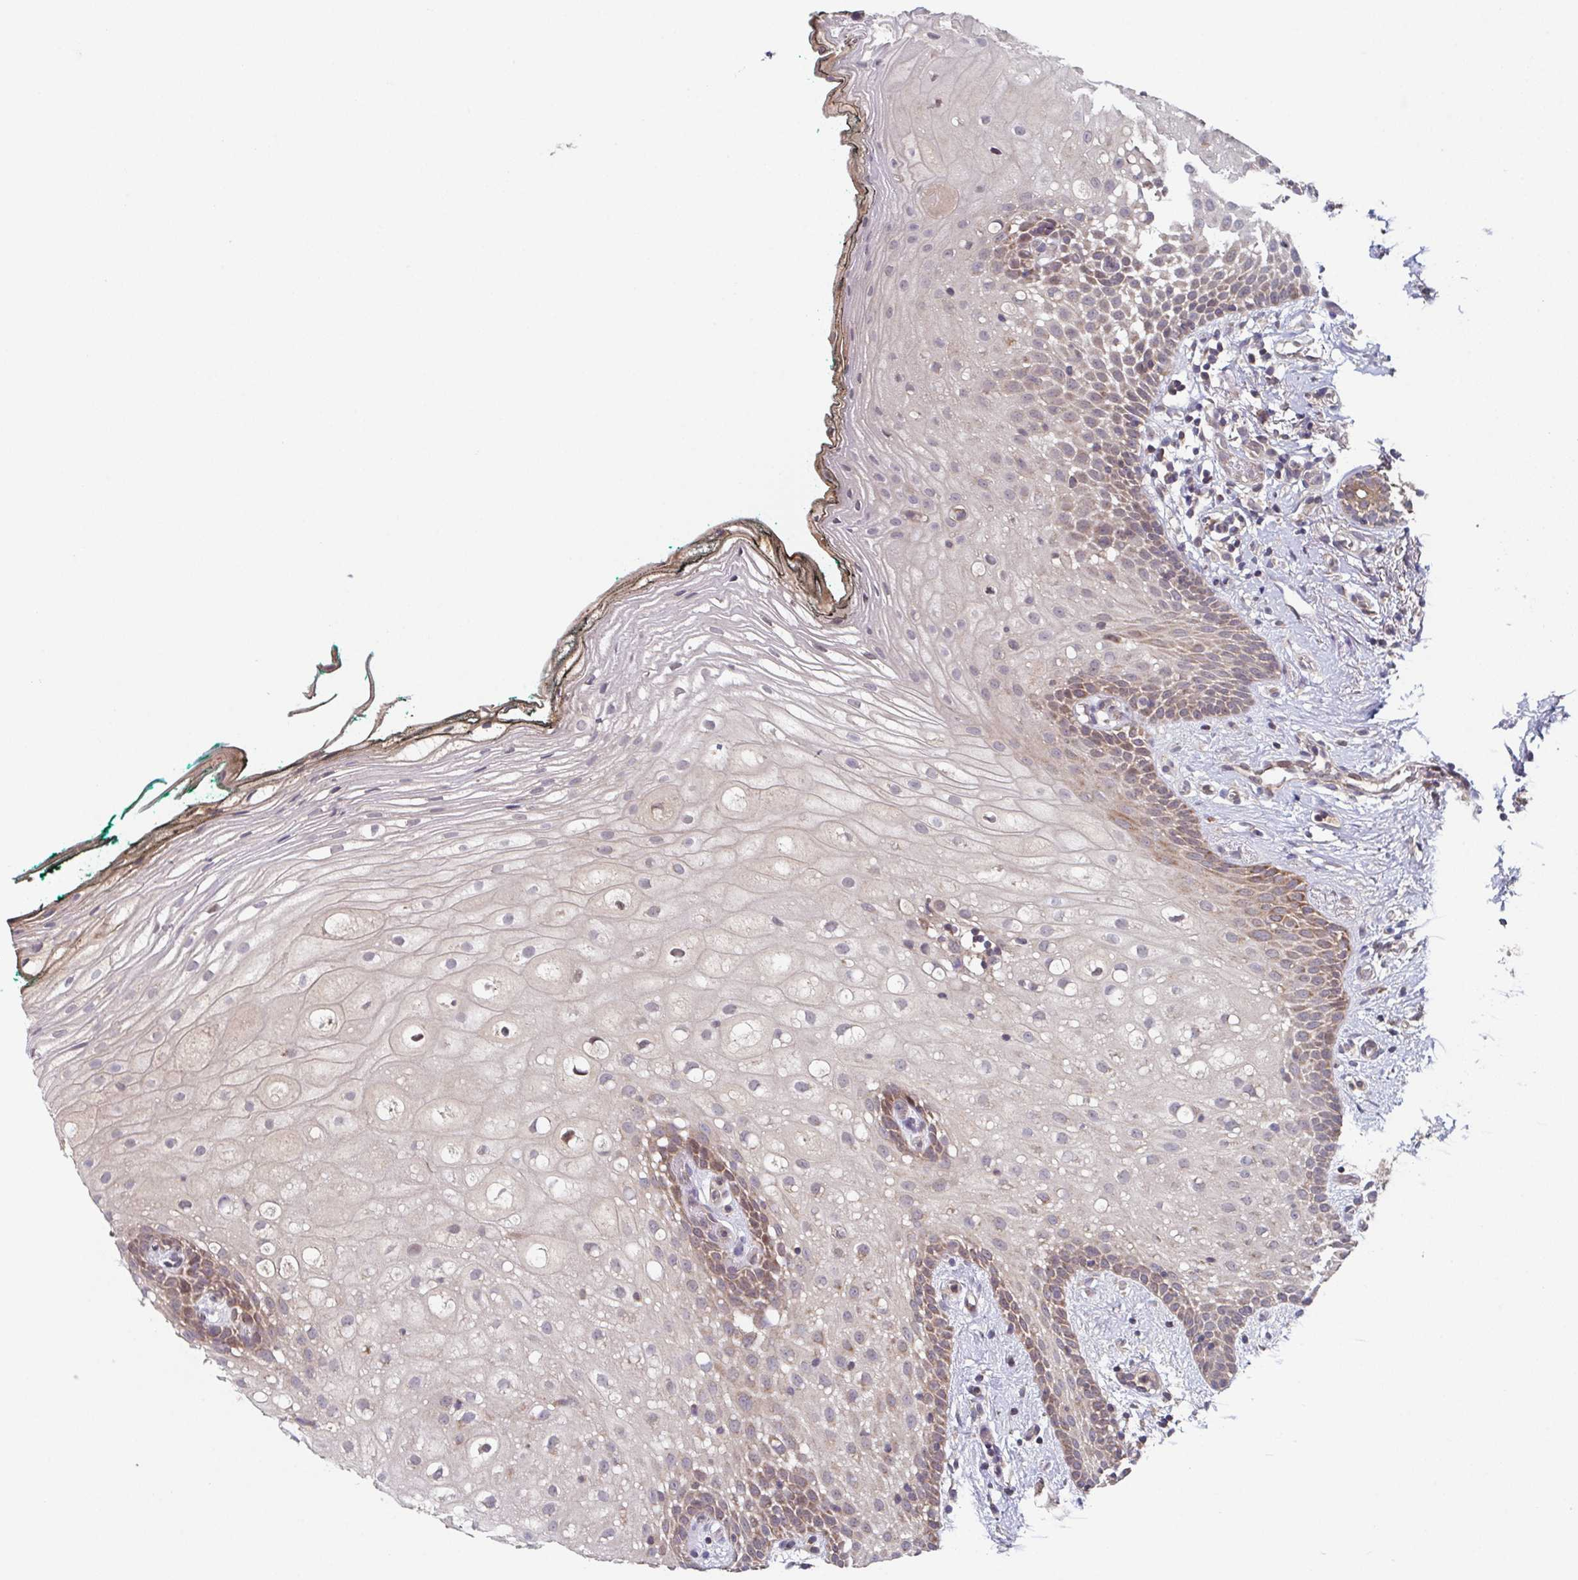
{"staining": {"intensity": "moderate", "quantity": "25%-75%", "location": "cytoplasmic/membranous,nuclear"}, "tissue": "oral mucosa", "cell_type": "Squamous epithelial cells", "image_type": "normal", "snomed": [{"axis": "morphology", "description": "Normal tissue, NOS"}, {"axis": "topography", "description": "Oral tissue"}], "caption": "Oral mucosa stained with IHC demonstrates moderate cytoplasmic/membranous,nuclear staining in about 25%-75% of squamous epithelial cells. (DAB IHC with brightfield microscopy, high magnification).", "gene": "TTC19", "patient": {"sex": "female", "age": 83}}